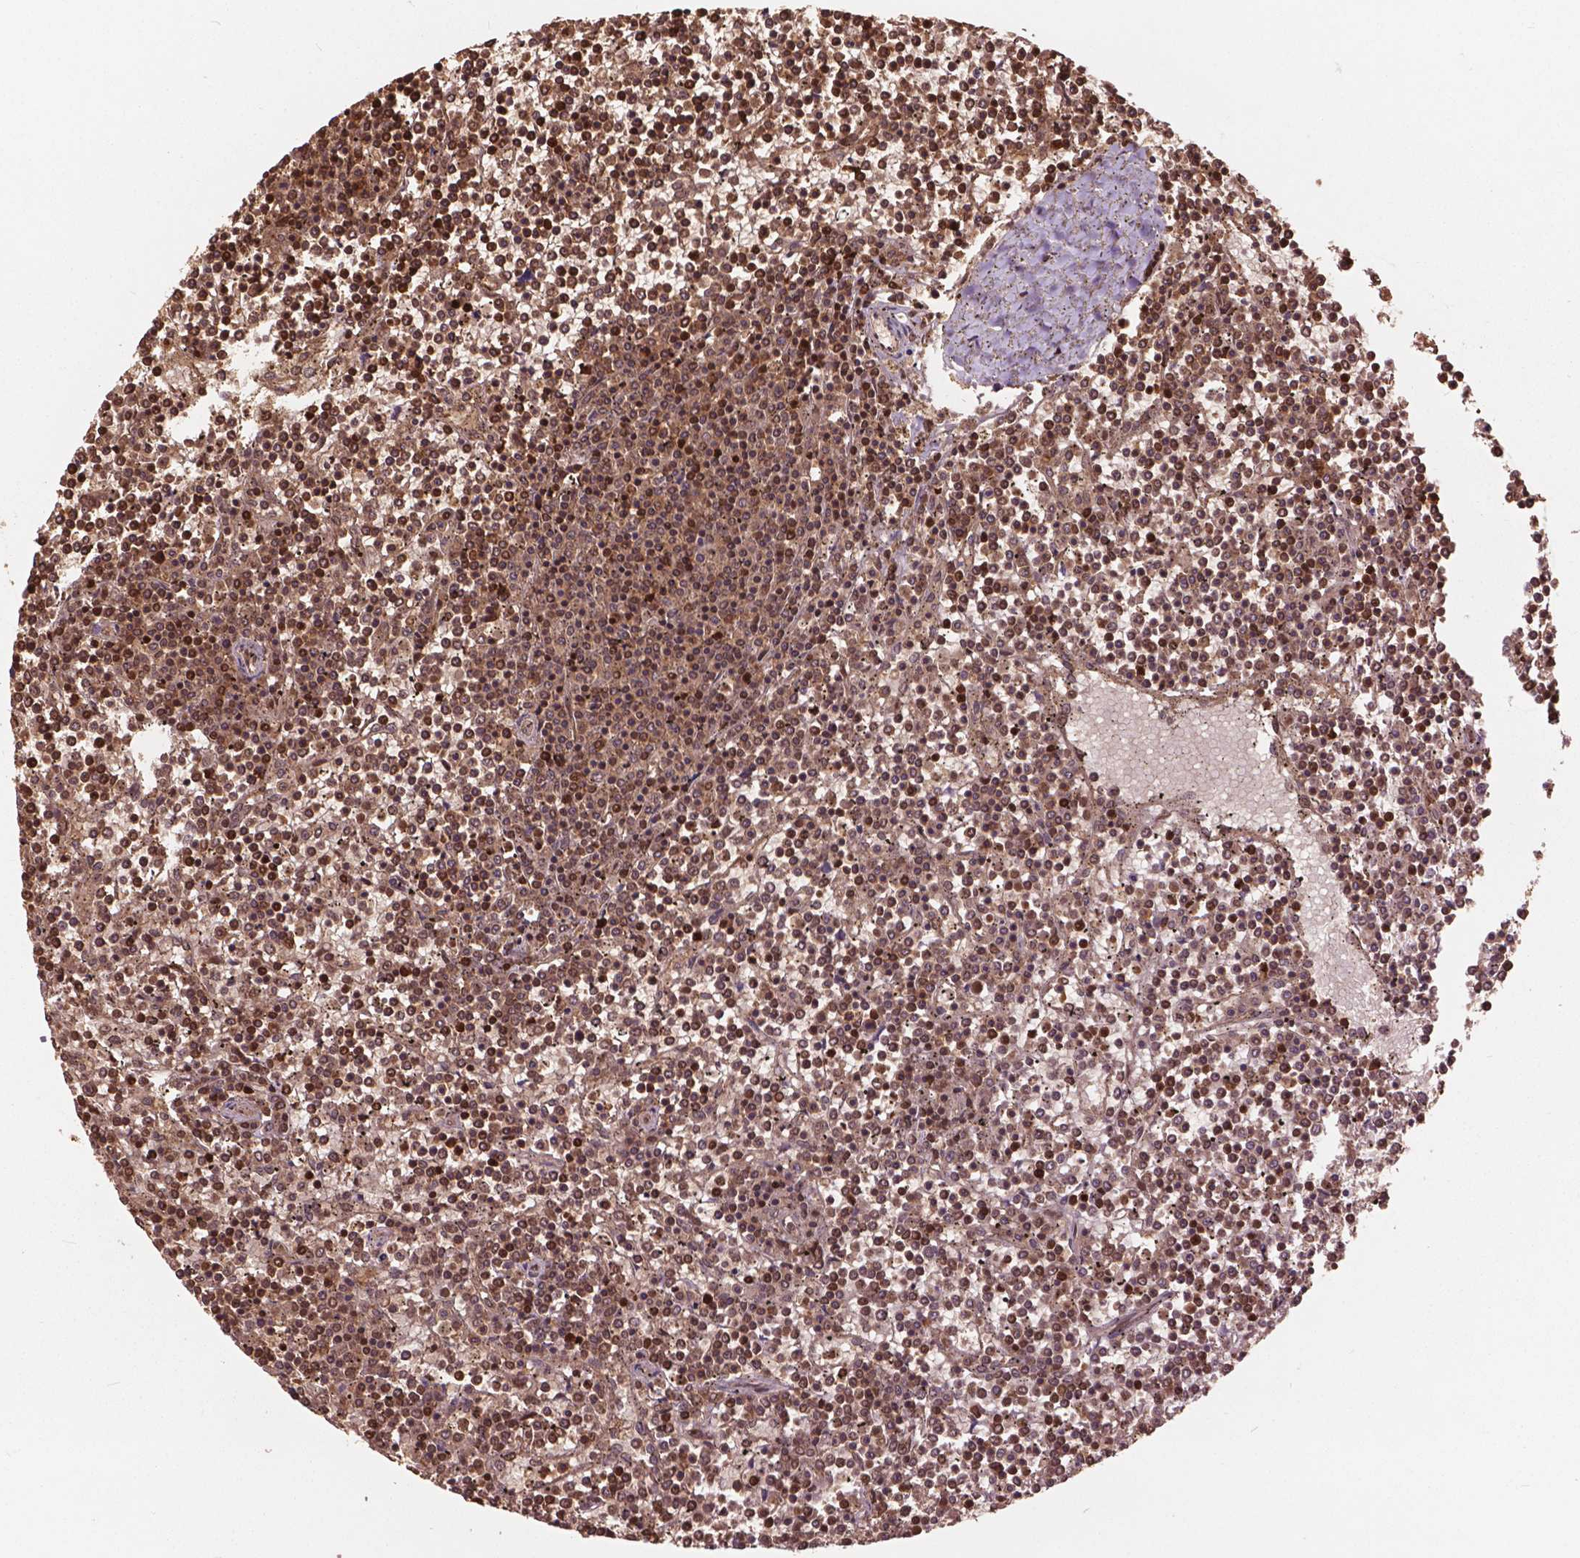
{"staining": {"intensity": "strong", "quantity": ">75%", "location": "nuclear"}, "tissue": "lymphoma", "cell_type": "Tumor cells", "image_type": "cancer", "snomed": [{"axis": "morphology", "description": "Malignant lymphoma, non-Hodgkin's type, Low grade"}, {"axis": "topography", "description": "Spleen"}], "caption": "Immunohistochemical staining of human lymphoma demonstrates high levels of strong nuclear protein expression in approximately >75% of tumor cells.", "gene": "ANP32B", "patient": {"sex": "female", "age": 19}}